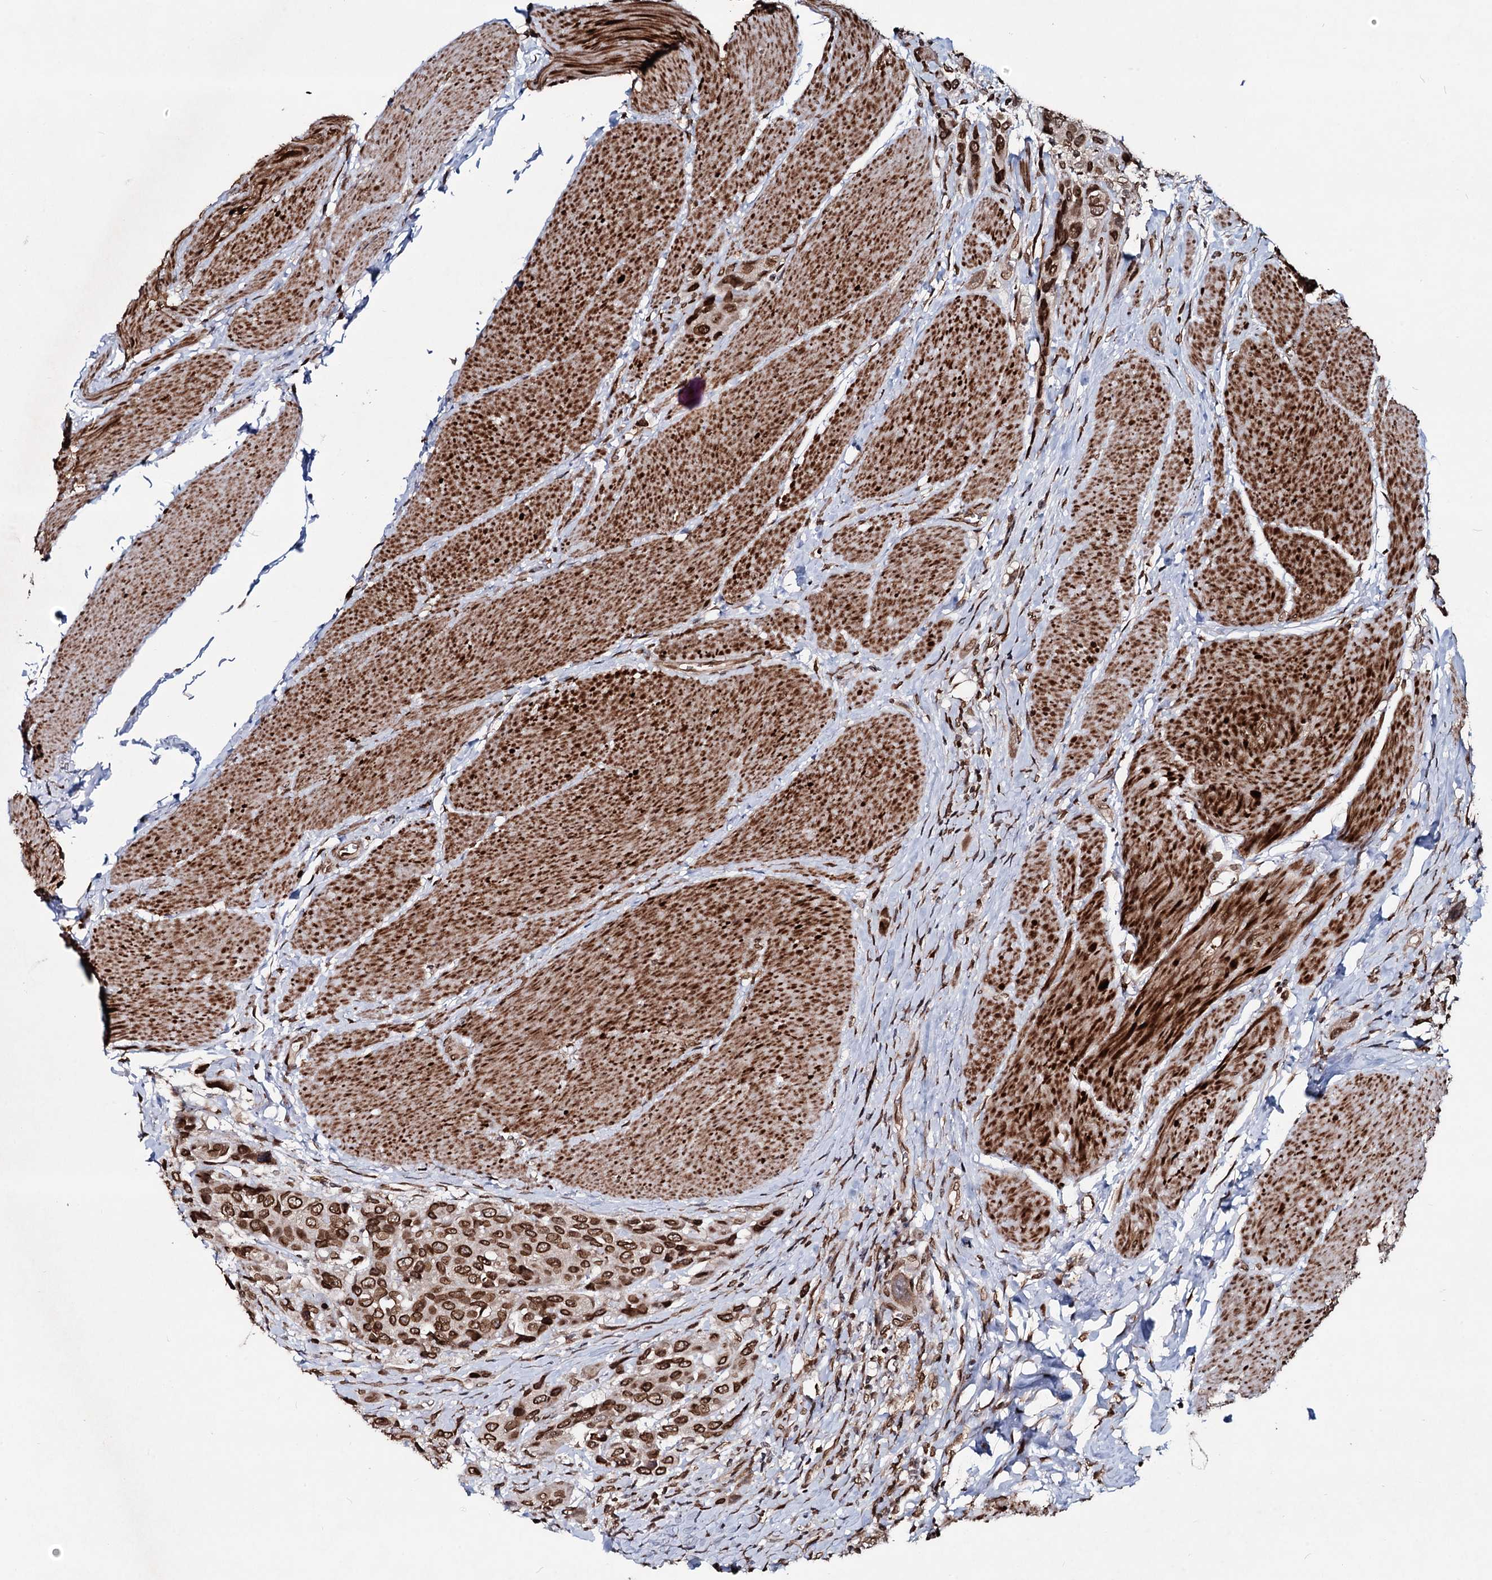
{"staining": {"intensity": "strong", "quantity": ">75%", "location": "cytoplasmic/membranous,nuclear"}, "tissue": "urothelial cancer", "cell_type": "Tumor cells", "image_type": "cancer", "snomed": [{"axis": "morphology", "description": "Urothelial carcinoma, High grade"}, {"axis": "topography", "description": "Urinary bladder"}], "caption": "IHC photomicrograph of human urothelial cancer stained for a protein (brown), which demonstrates high levels of strong cytoplasmic/membranous and nuclear positivity in about >75% of tumor cells.", "gene": "RNF6", "patient": {"sex": "male", "age": 50}}